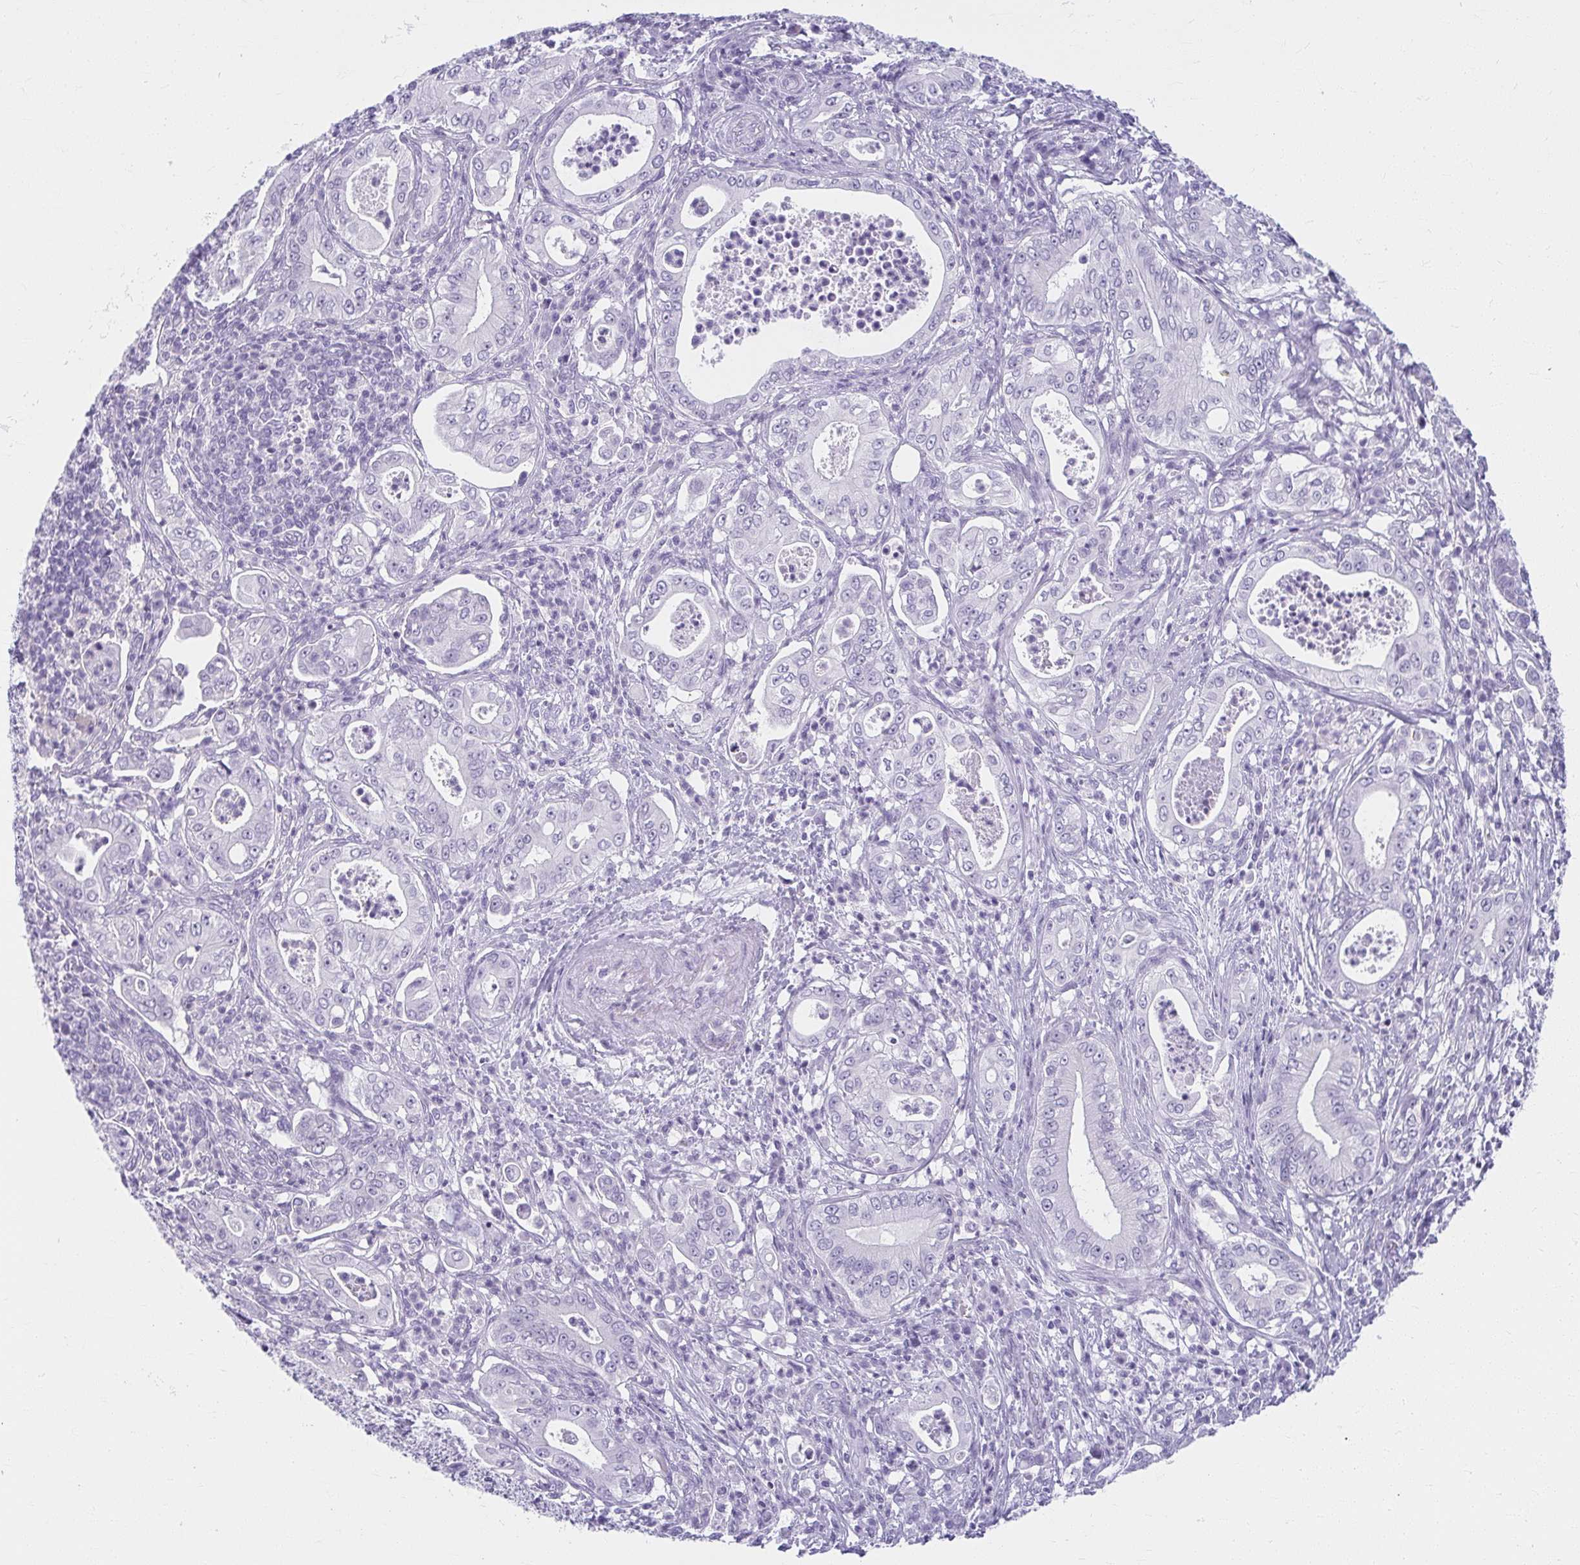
{"staining": {"intensity": "negative", "quantity": "none", "location": "none"}, "tissue": "pancreatic cancer", "cell_type": "Tumor cells", "image_type": "cancer", "snomed": [{"axis": "morphology", "description": "Adenocarcinoma, NOS"}, {"axis": "topography", "description": "Pancreas"}], "caption": "Tumor cells are negative for protein expression in human pancreatic cancer (adenocarcinoma). (DAB (3,3'-diaminobenzidine) IHC visualized using brightfield microscopy, high magnification).", "gene": "MOBP", "patient": {"sex": "male", "age": 71}}